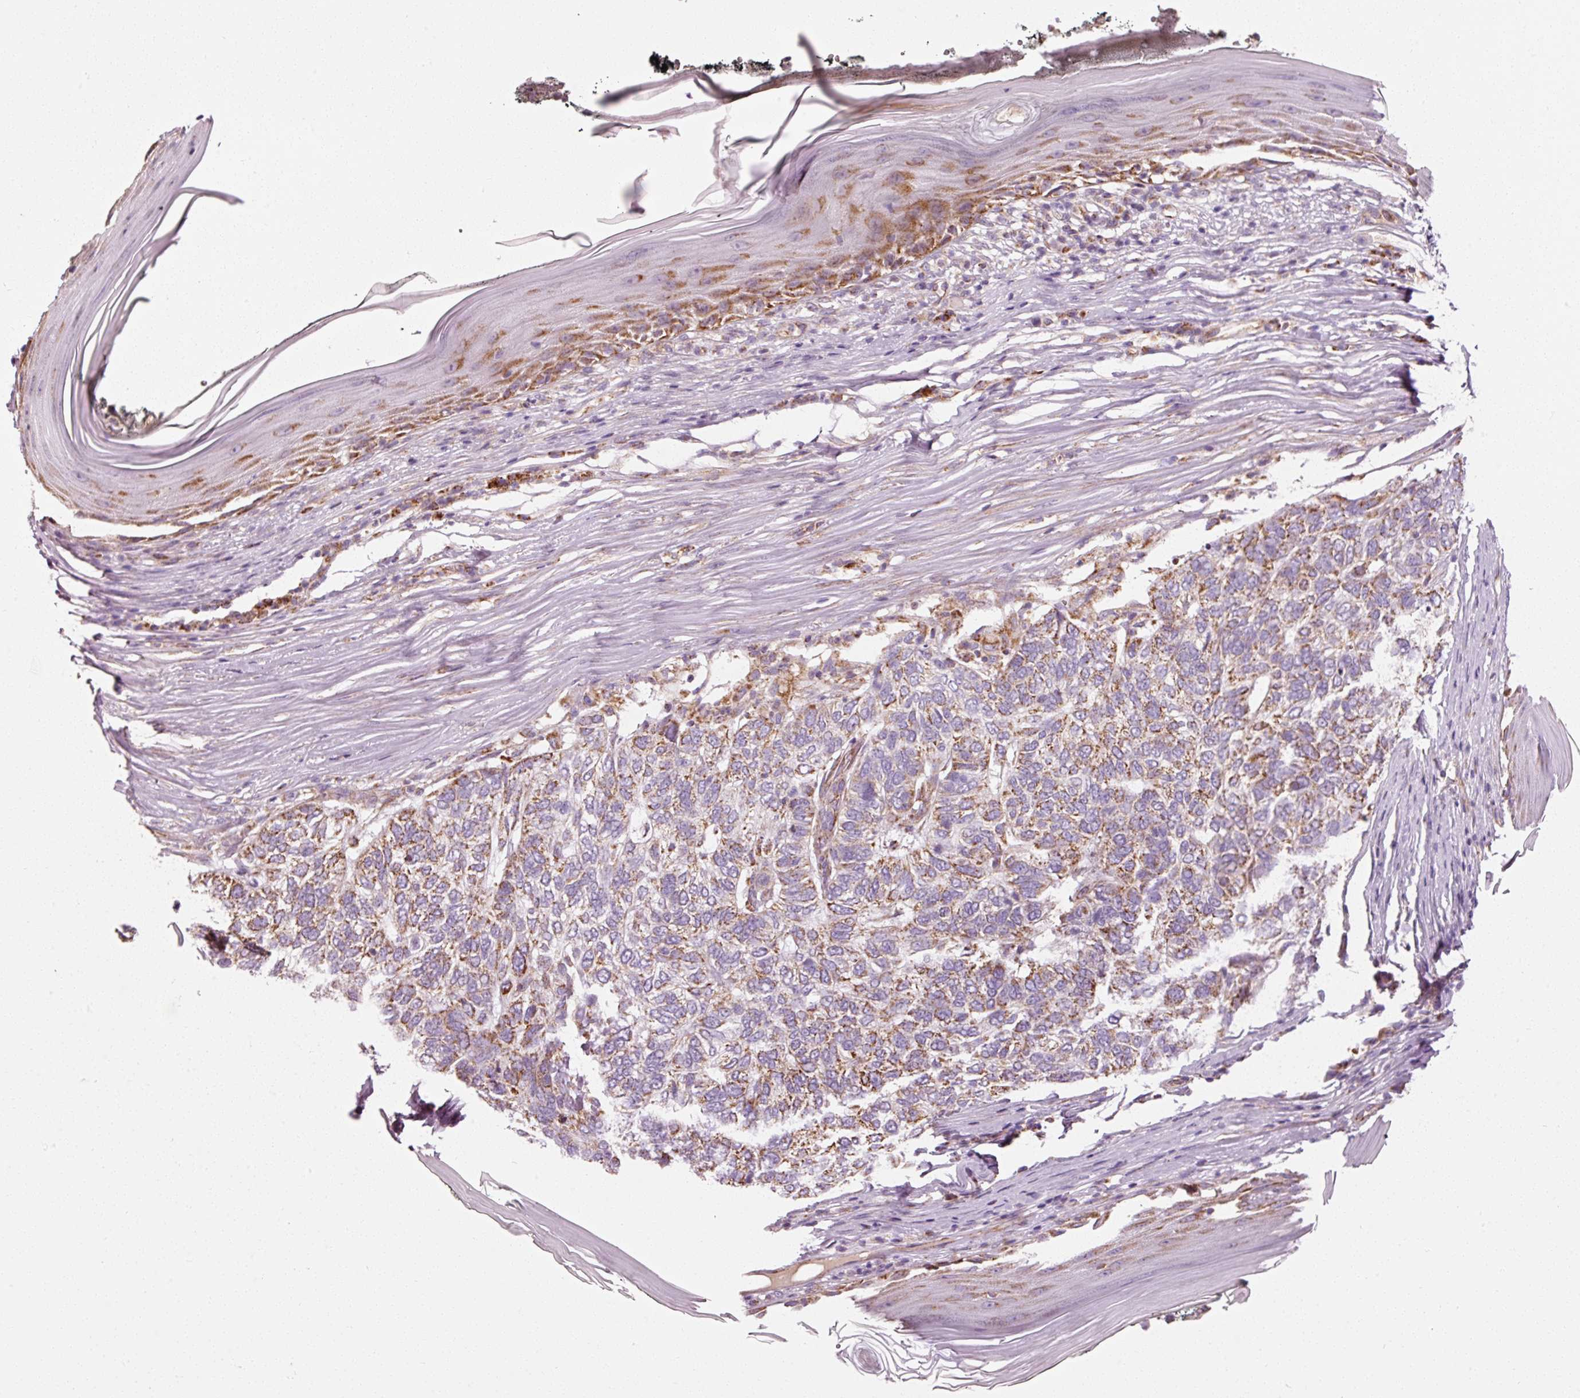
{"staining": {"intensity": "moderate", "quantity": "25%-75%", "location": "cytoplasmic/membranous"}, "tissue": "skin cancer", "cell_type": "Tumor cells", "image_type": "cancer", "snomed": [{"axis": "morphology", "description": "Basal cell carcinoma"}, {"axis": "topography", "description": "Skin"}], "caption": "IHC (DAB) staining of skin cancer (basal cell carcinoma) shows moderate cytoplasmic/membranous protein expression in approximately 25%-75% of tumor cells. The protein of interest is stained brown, and the nuclei are stained in blue (DAB IHC with brightfield microscopy, high magnification).", "gene": "NDUFB4", "patient": {"sex": "female", "age": 65}}